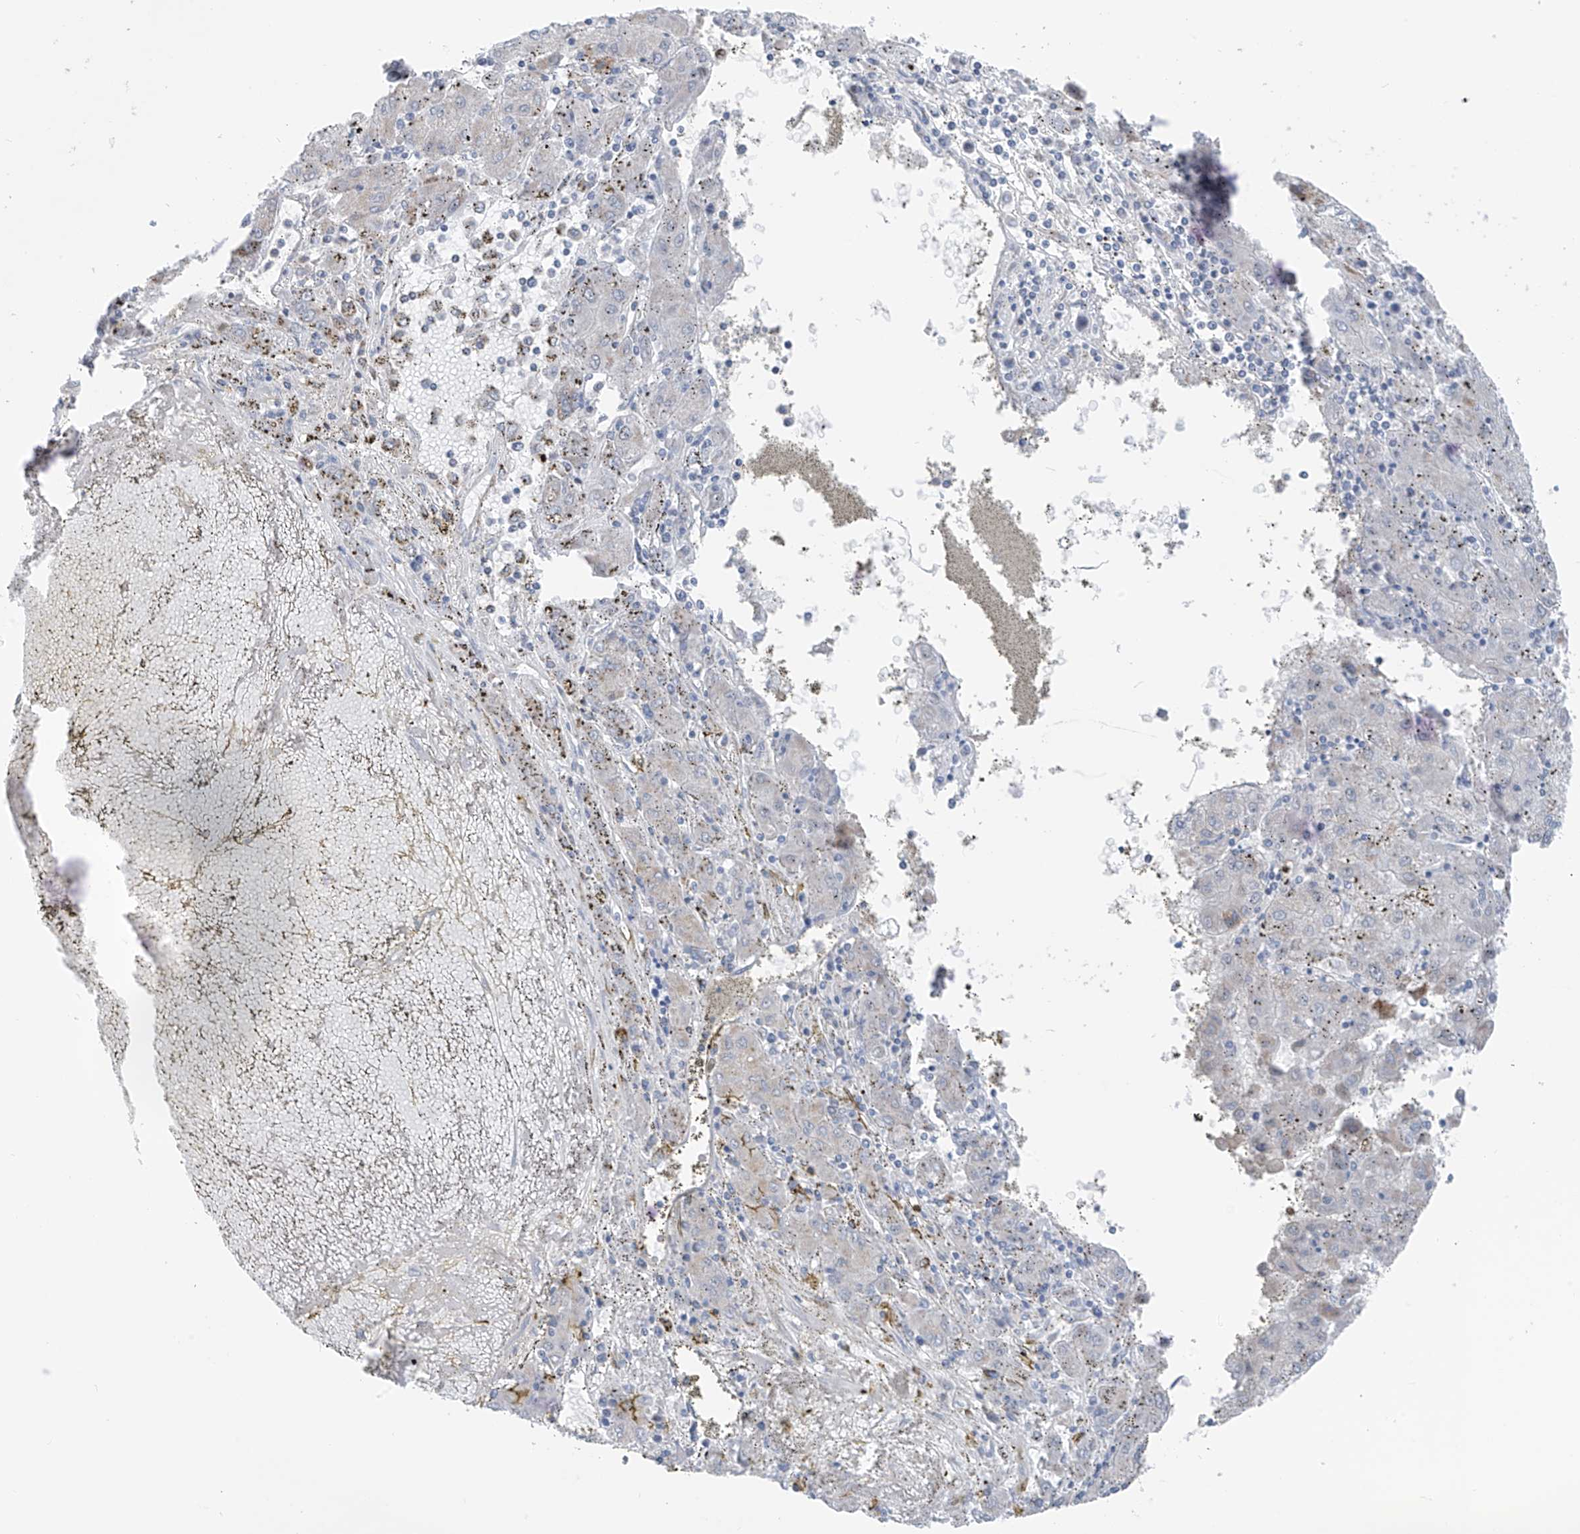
{"staining": {"intensity": "negative", "quantity": "none", "location": "none"}, "tissue": "liver cancer", "cell_type": "Tumor cells", "image_type": "cancer", "snomed": [{"axis": "morphology", "description": "Carcinoma, Hepatocellular, NOS"}, {"axis": "topography", "description": "Liver"}], "caption": "IHC micrograph of neoplastic tissue: hepatocellular carcinoma (liver) stained with DAB displays no significant protein staining in tumor cells.", "gene": "SYN3", "patient": {"sex": "male", "age": 72}}